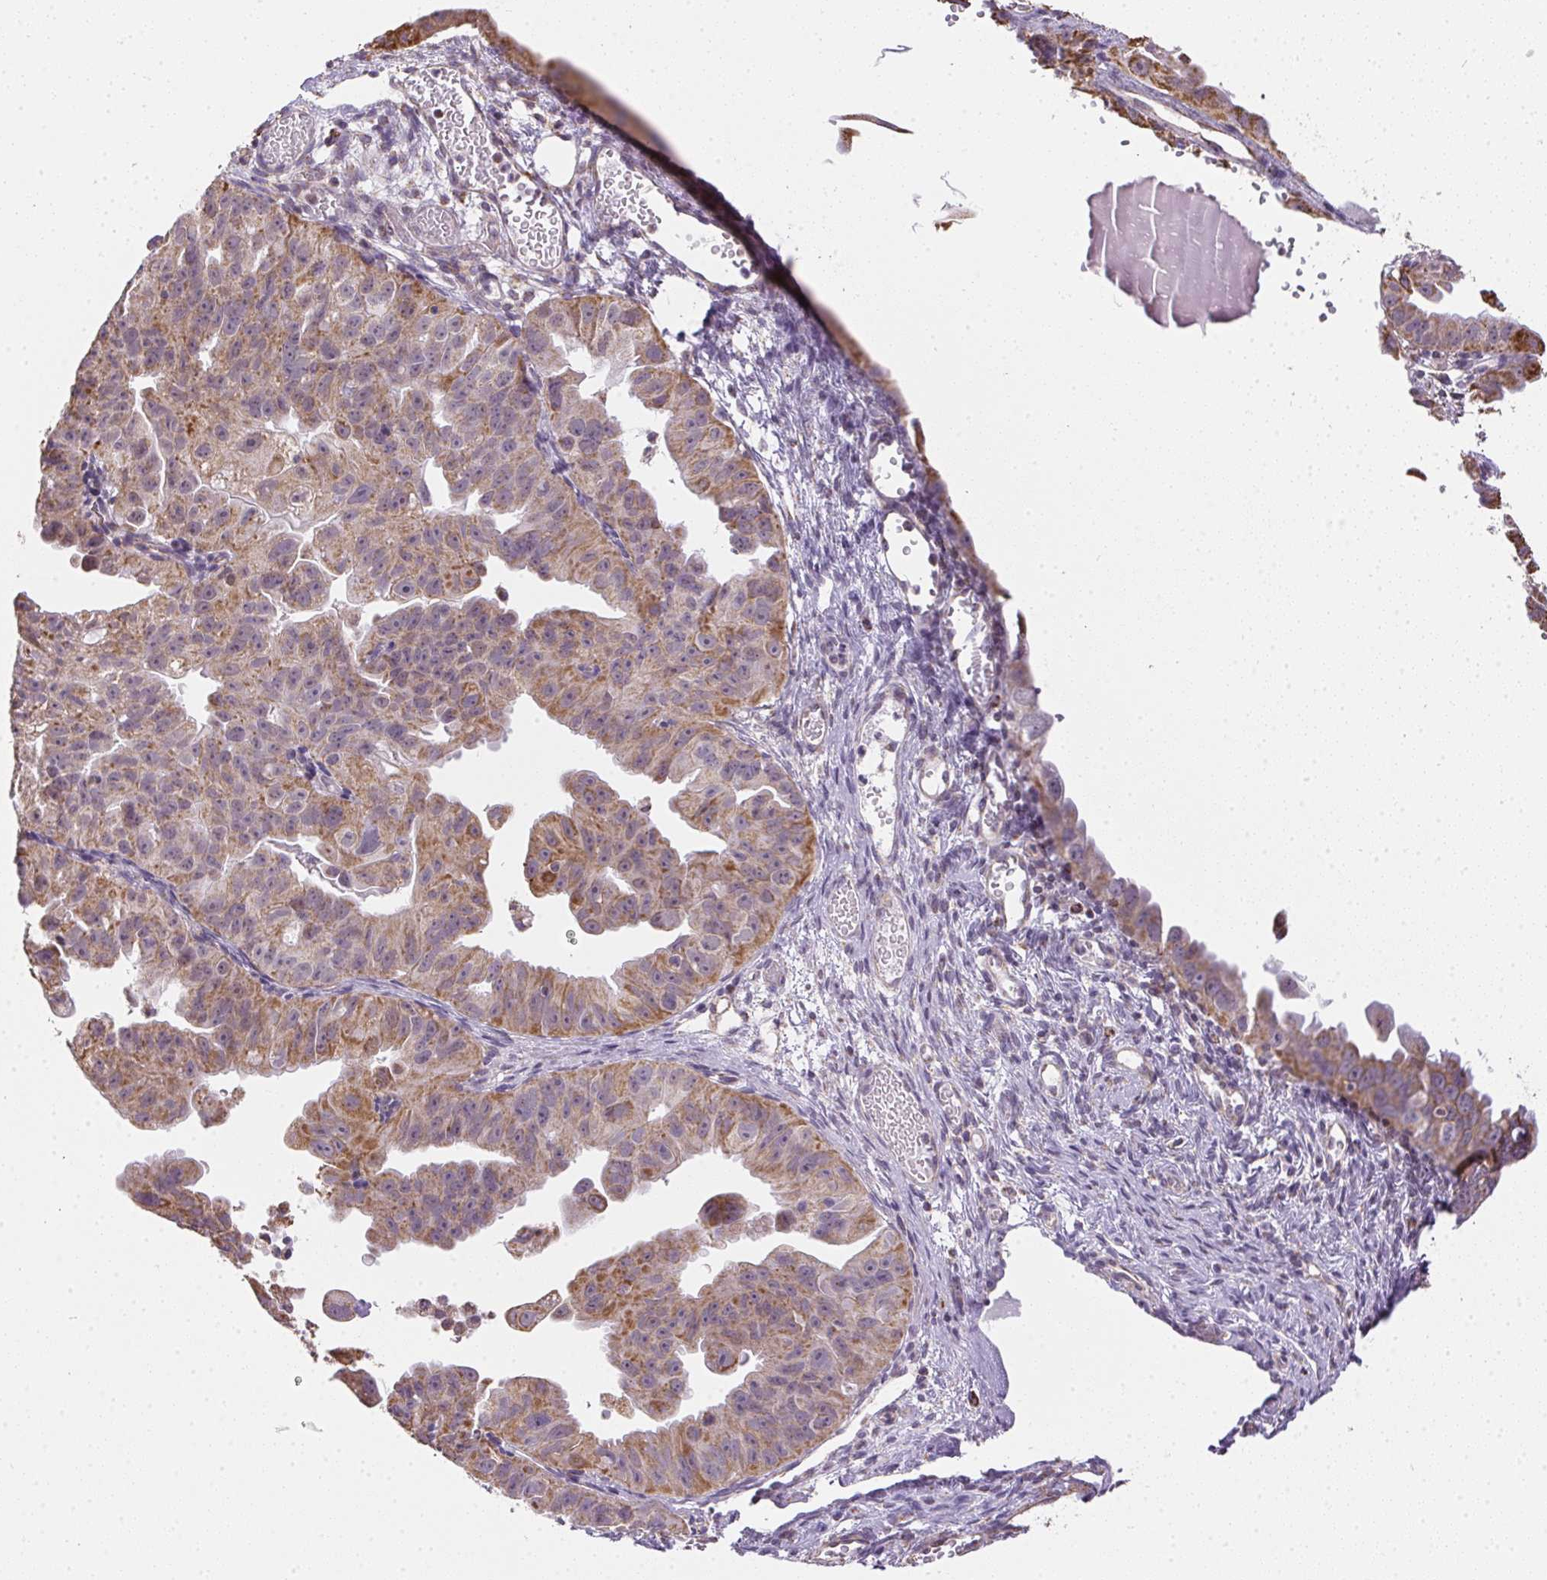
{"staining": {"intensity": "moderate", "quantity": ">75%", "location": "cytoplasmic/membranous"}, "tissue": "ovarian cancer", "cell_type": "Tumor cells", "image_type": "cancer", "snomed": [{"axis": "morphology", "description": "Carcinoma, endometroid"}, {"axis": "topography", "description": "Ovary"}], "caption": "Immunohistochemical staining of ovarian cancer (endometroid carcinoma) reveals moderate cytoplasmic/membranous protein staining in about >75% of tumor cells.", "gene": "MAPK11", "patient": {"sex": "female", "age": 85}}